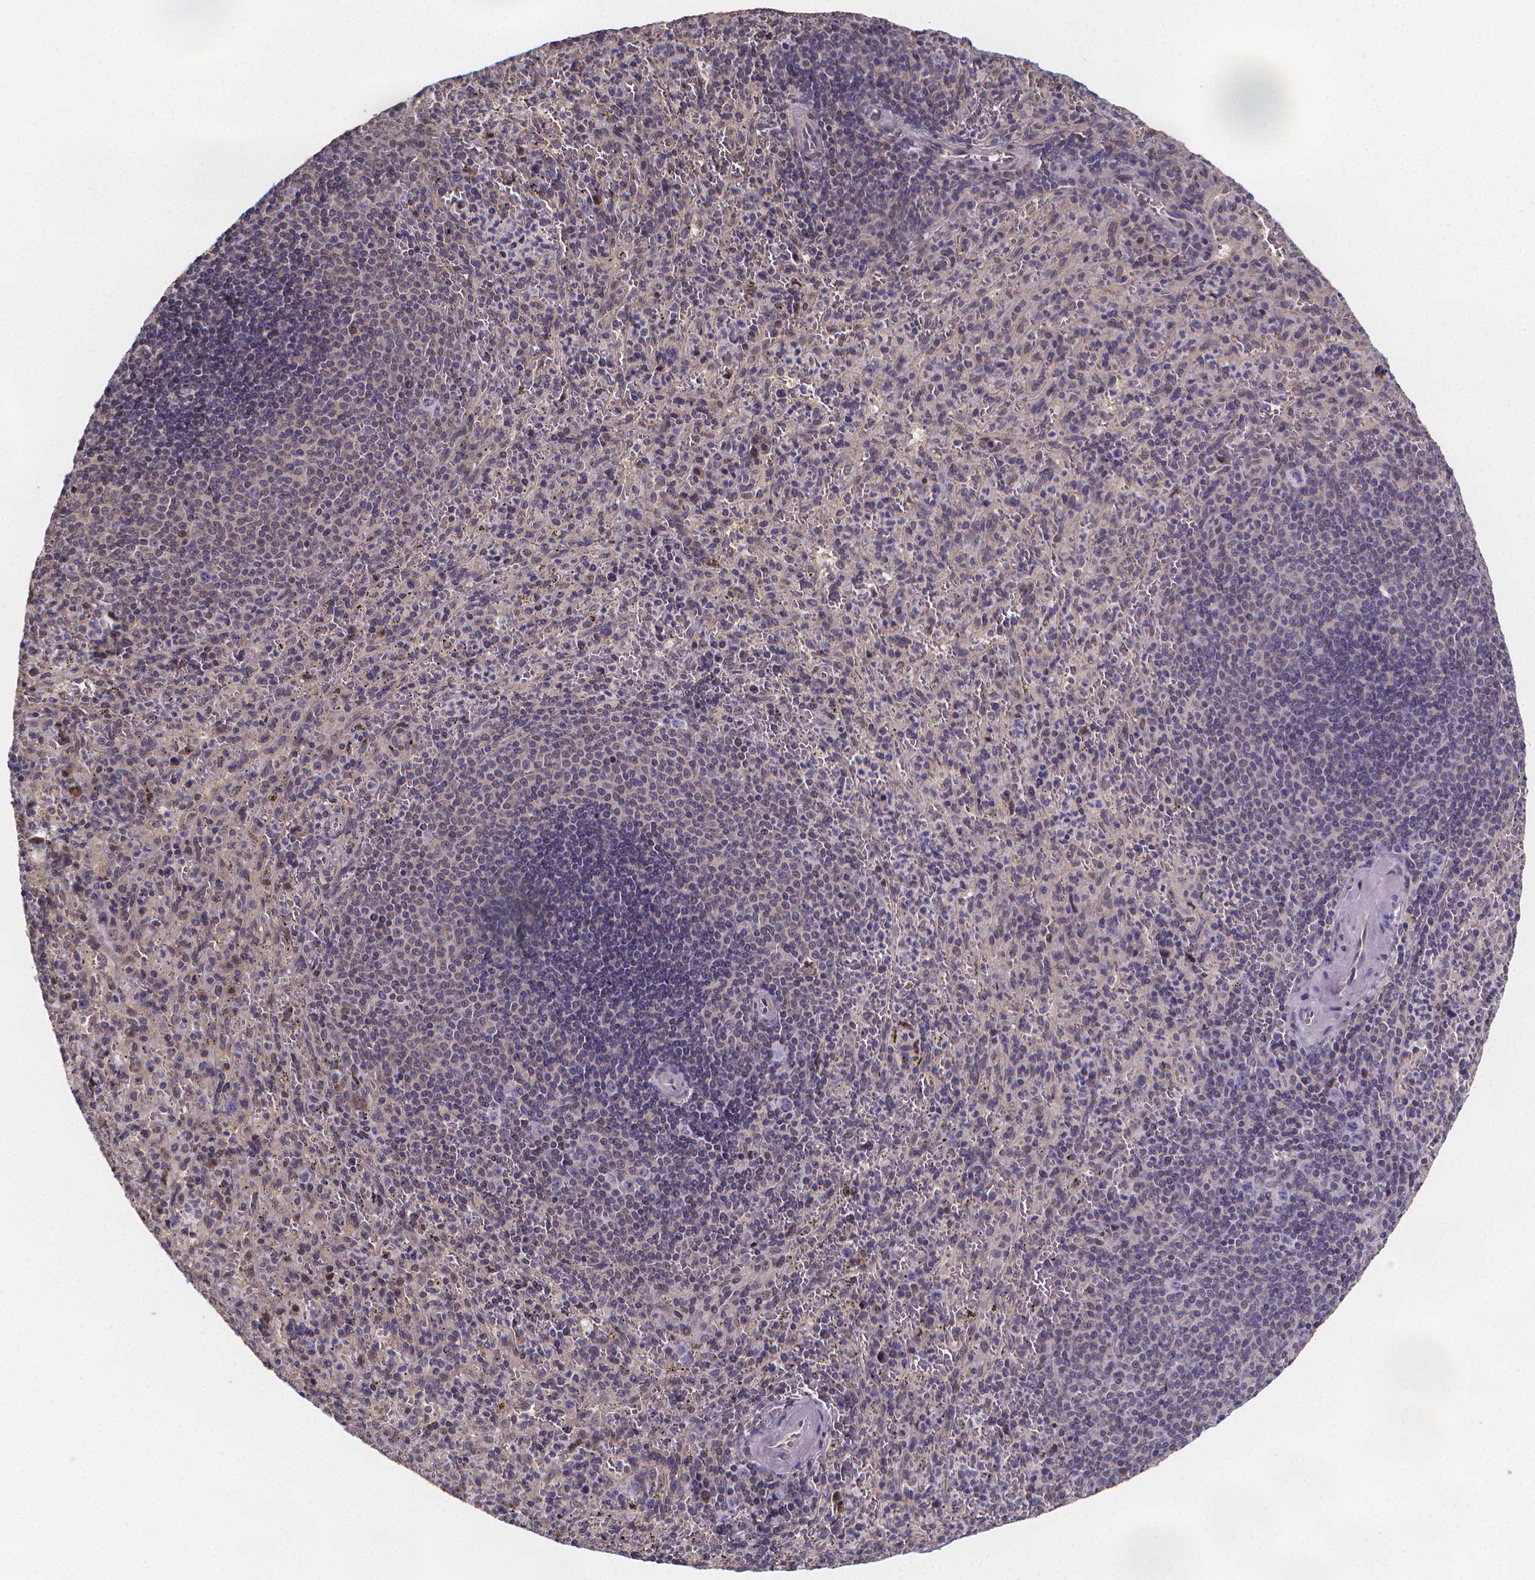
{"staining": {"intensity": "negative", "quantity": "none", "location": "none"}, "tissue": "spleen", "cell_type": "Cells in red pulp", "image_type": "normal", "snomed": [{"axis": "morphology", "description": "Normal tissue, NOS"}, {"axis": "topography", "description": "Spleen"}], "caption": "Immunohistochemical staining of normal spleen displays no significant staining in cells in red pulp.", "gene": "PAH", "patient": {"sex": "male", "age": 57}}